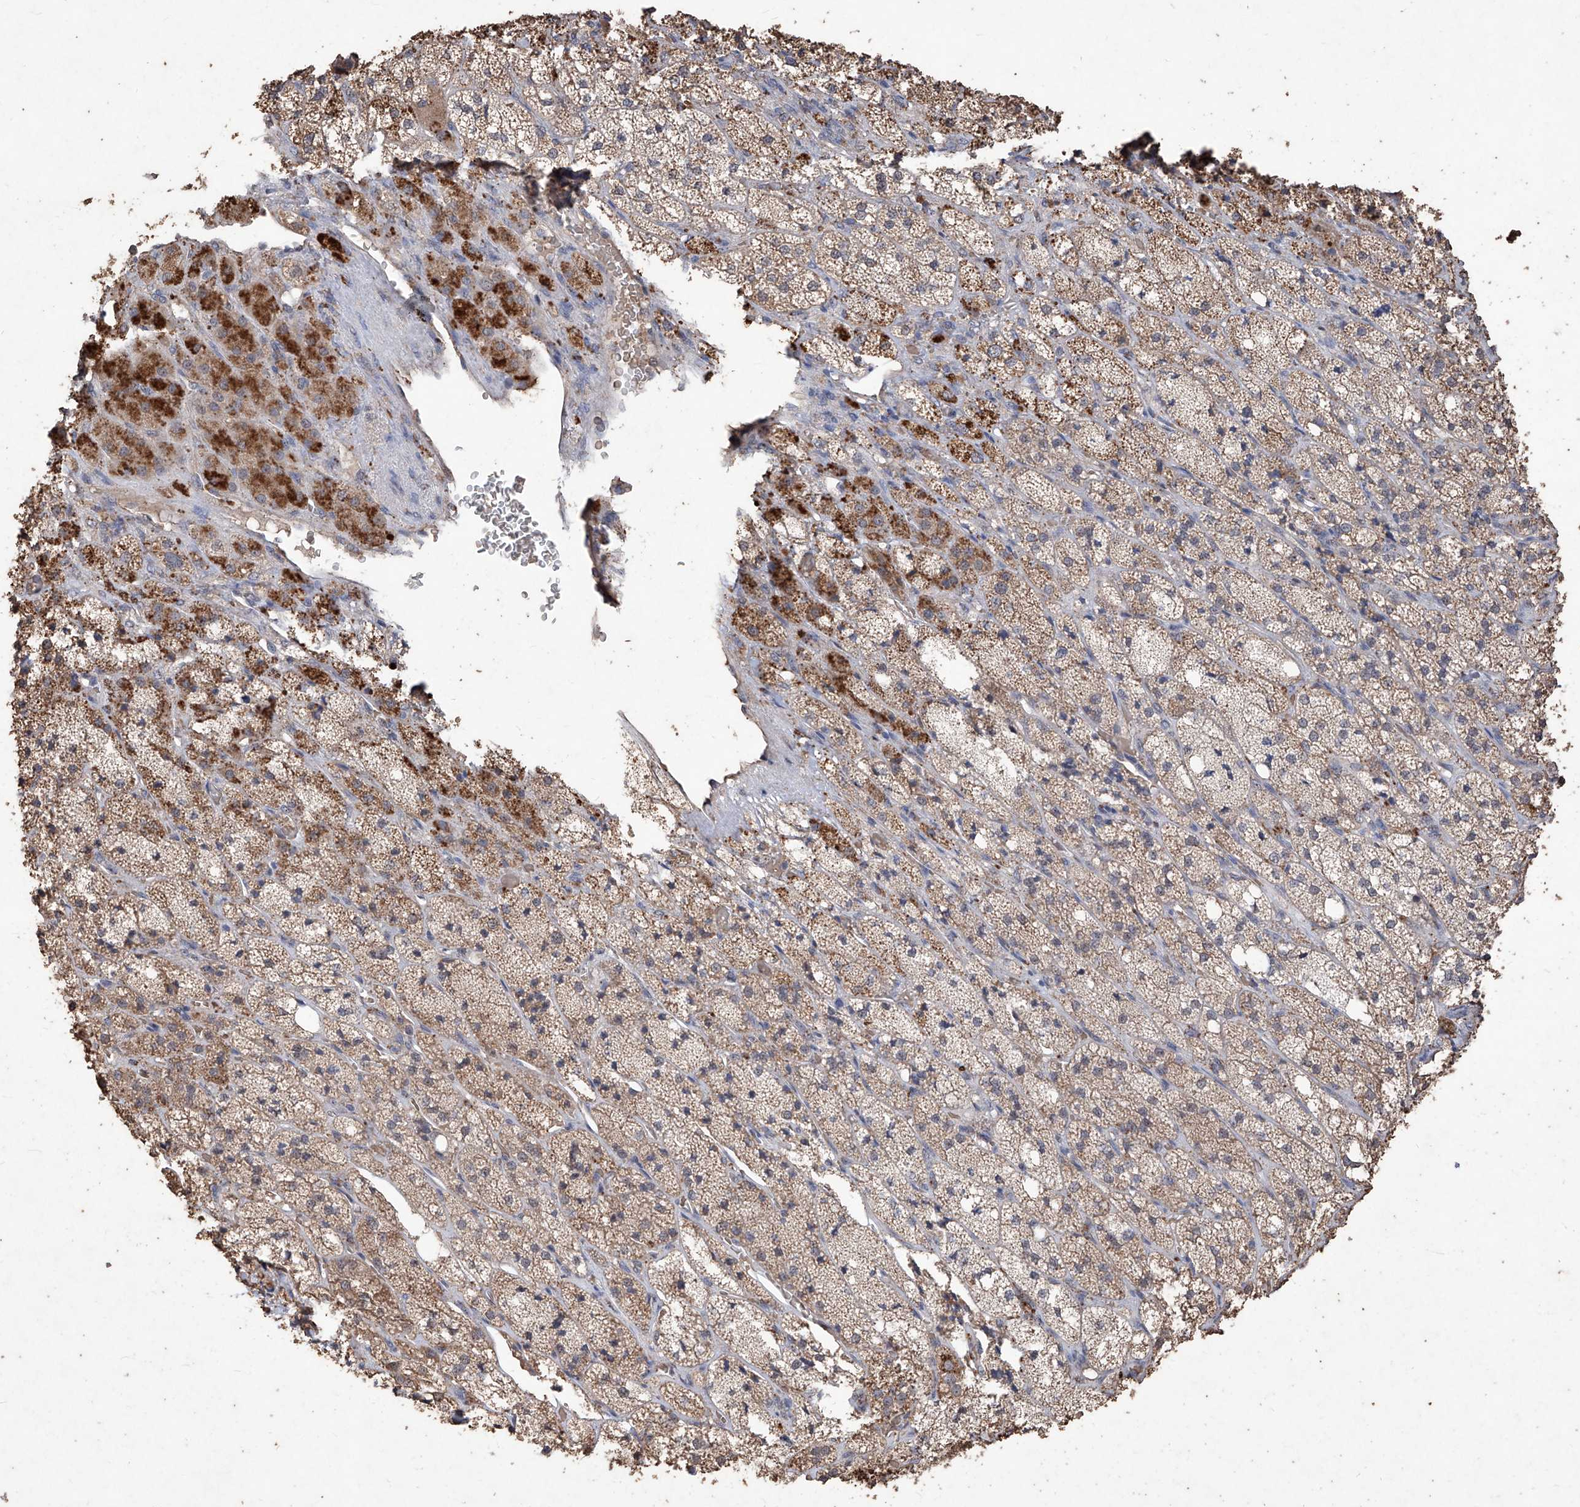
{"staining": {"intensity": "weak", "quantity": ">75%", "location": "cytoplasmic/membranous"}, "tissue": "adrenal gland", "cell_type": "Glandular cells", "image_type": "normal", "snomed": [{"axis": "morphology", "description": "Normal tissue, NOS"}, {"axis": "topography", "description": "Adrenal gland"}], "caption": "A brown stain highlights weak cytoplasmic/membranous expression of a protein in glandular cells of normal adrenal gland.", "gene": "EML1", "patient": {"sex": "male", "age": 61}}